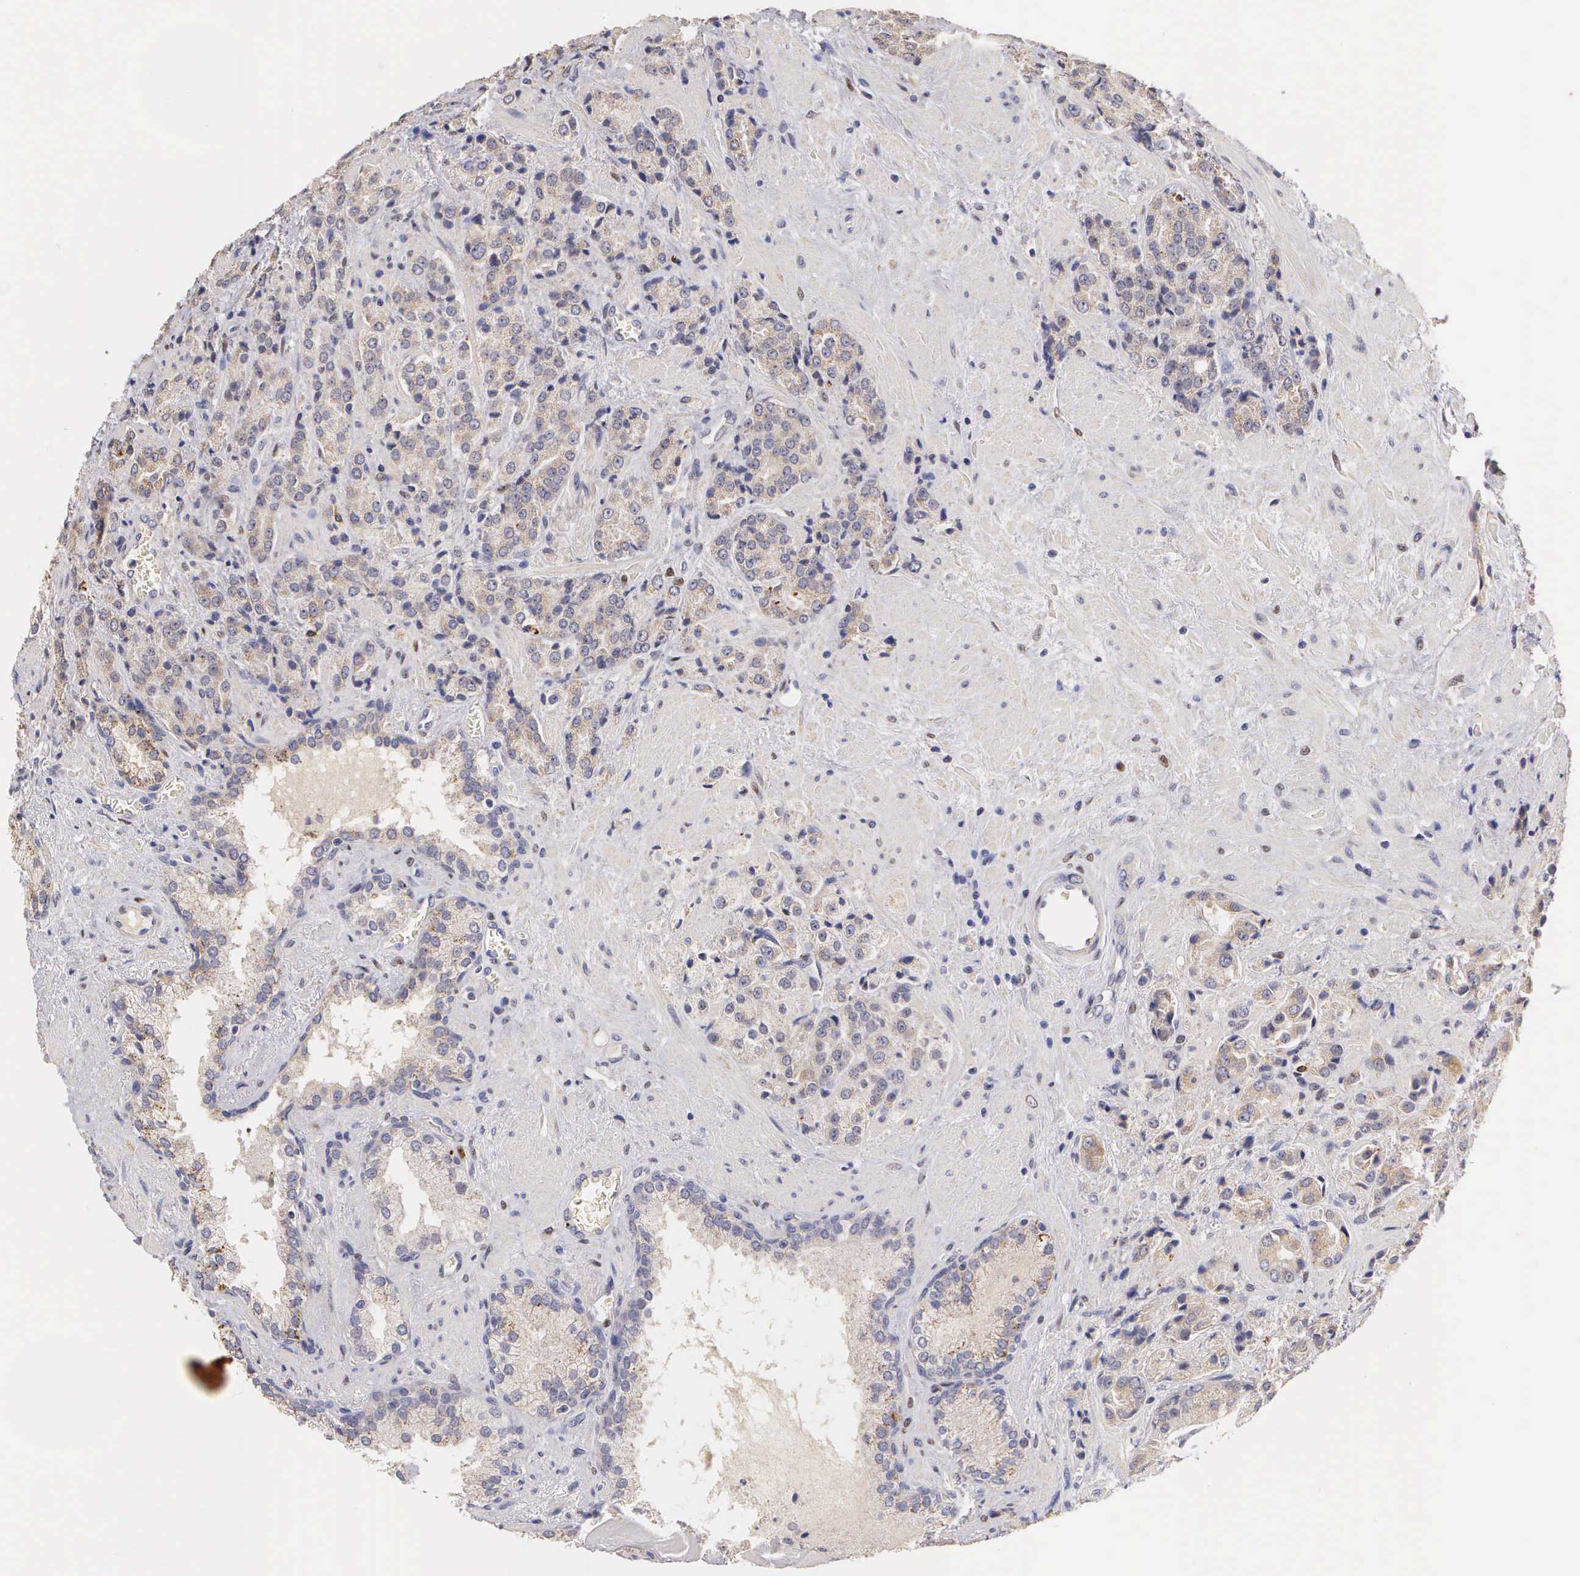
{"staining": {"intensity": "weak", "quantity": ">75%", "location": "cytoplasmic/membranous"}, "tissue": "prostate cancer", "cell_type": "Tumor cells", "image_type": "cancer", "snomed": [{"axis": "morphology", "description": "Adenocarcinoma, Medium grade"}, {"axis": "topography", "description": "Prostate"}], "caption": "High-magnification brightfield microscopy of prostate medium-grade adenocarcinoma stained with DAB (3,3'-diaminobenzidine) (brown) and counterstained with hematoxylin (blue). tumor cells exhibit weak cytoplasmic/membranous staining is present in approximately>75% of cells.", "gene": "ESR1", "patient": {"sex": "male", "age": 70}}